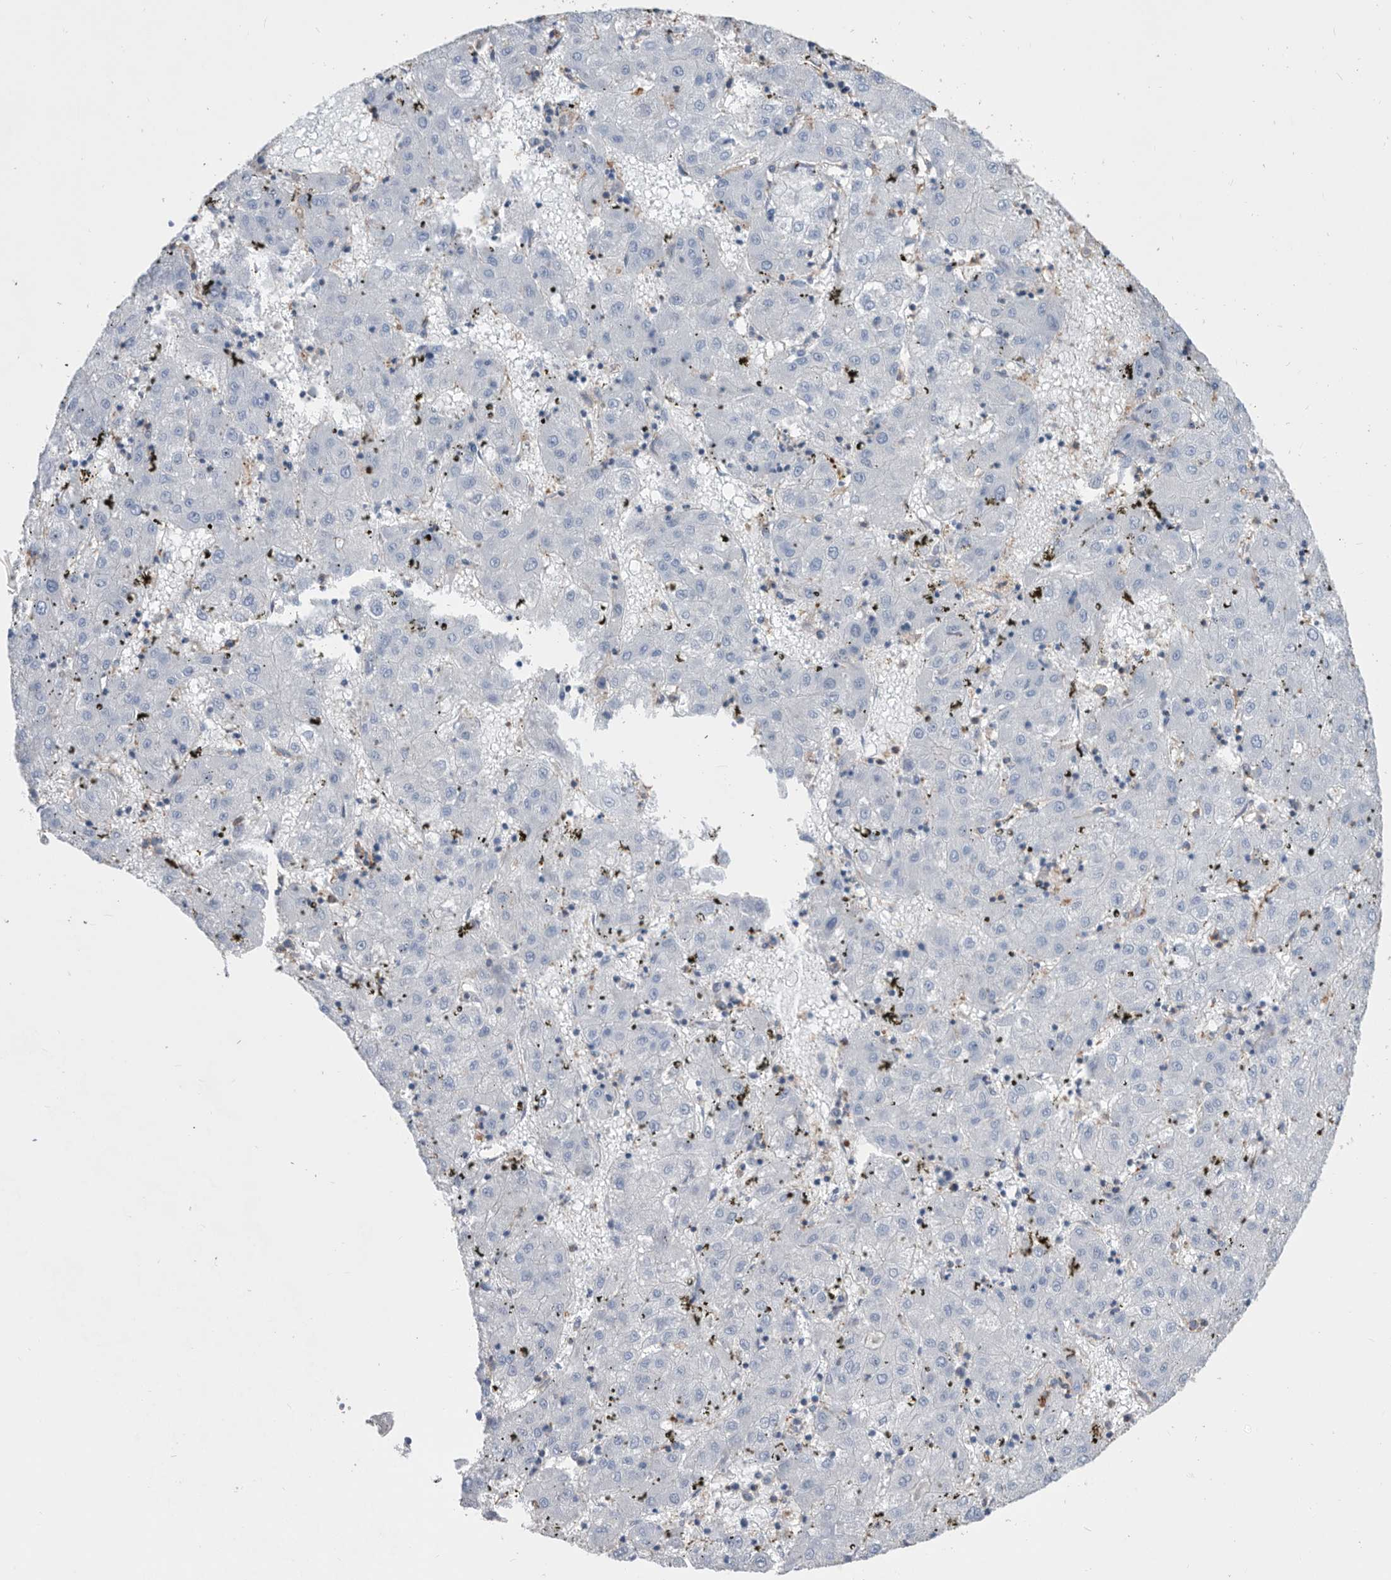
{"staining": {"intensity": "negative", "quantity": "none", "location": "none"}, "tissue": "liver cancer", "cell_type": "Tumor cells", "image_type": "cancer", "snomed": [{"axis": "morphology", "description": "Carcinoma, Hepatocellular, NOS"}, {"axis": "topography", "description": "Liver"}], "caption": "Protein analysis of hepatocellular carcinoma (liver) exhibits no significant positivity in tumor cells. (DAB (3,3'-diaminobenzidine) immunohistochemistry, high magnification).", "gene": "MS4A4A", "patient": {"sex": "male", "age": 72}}